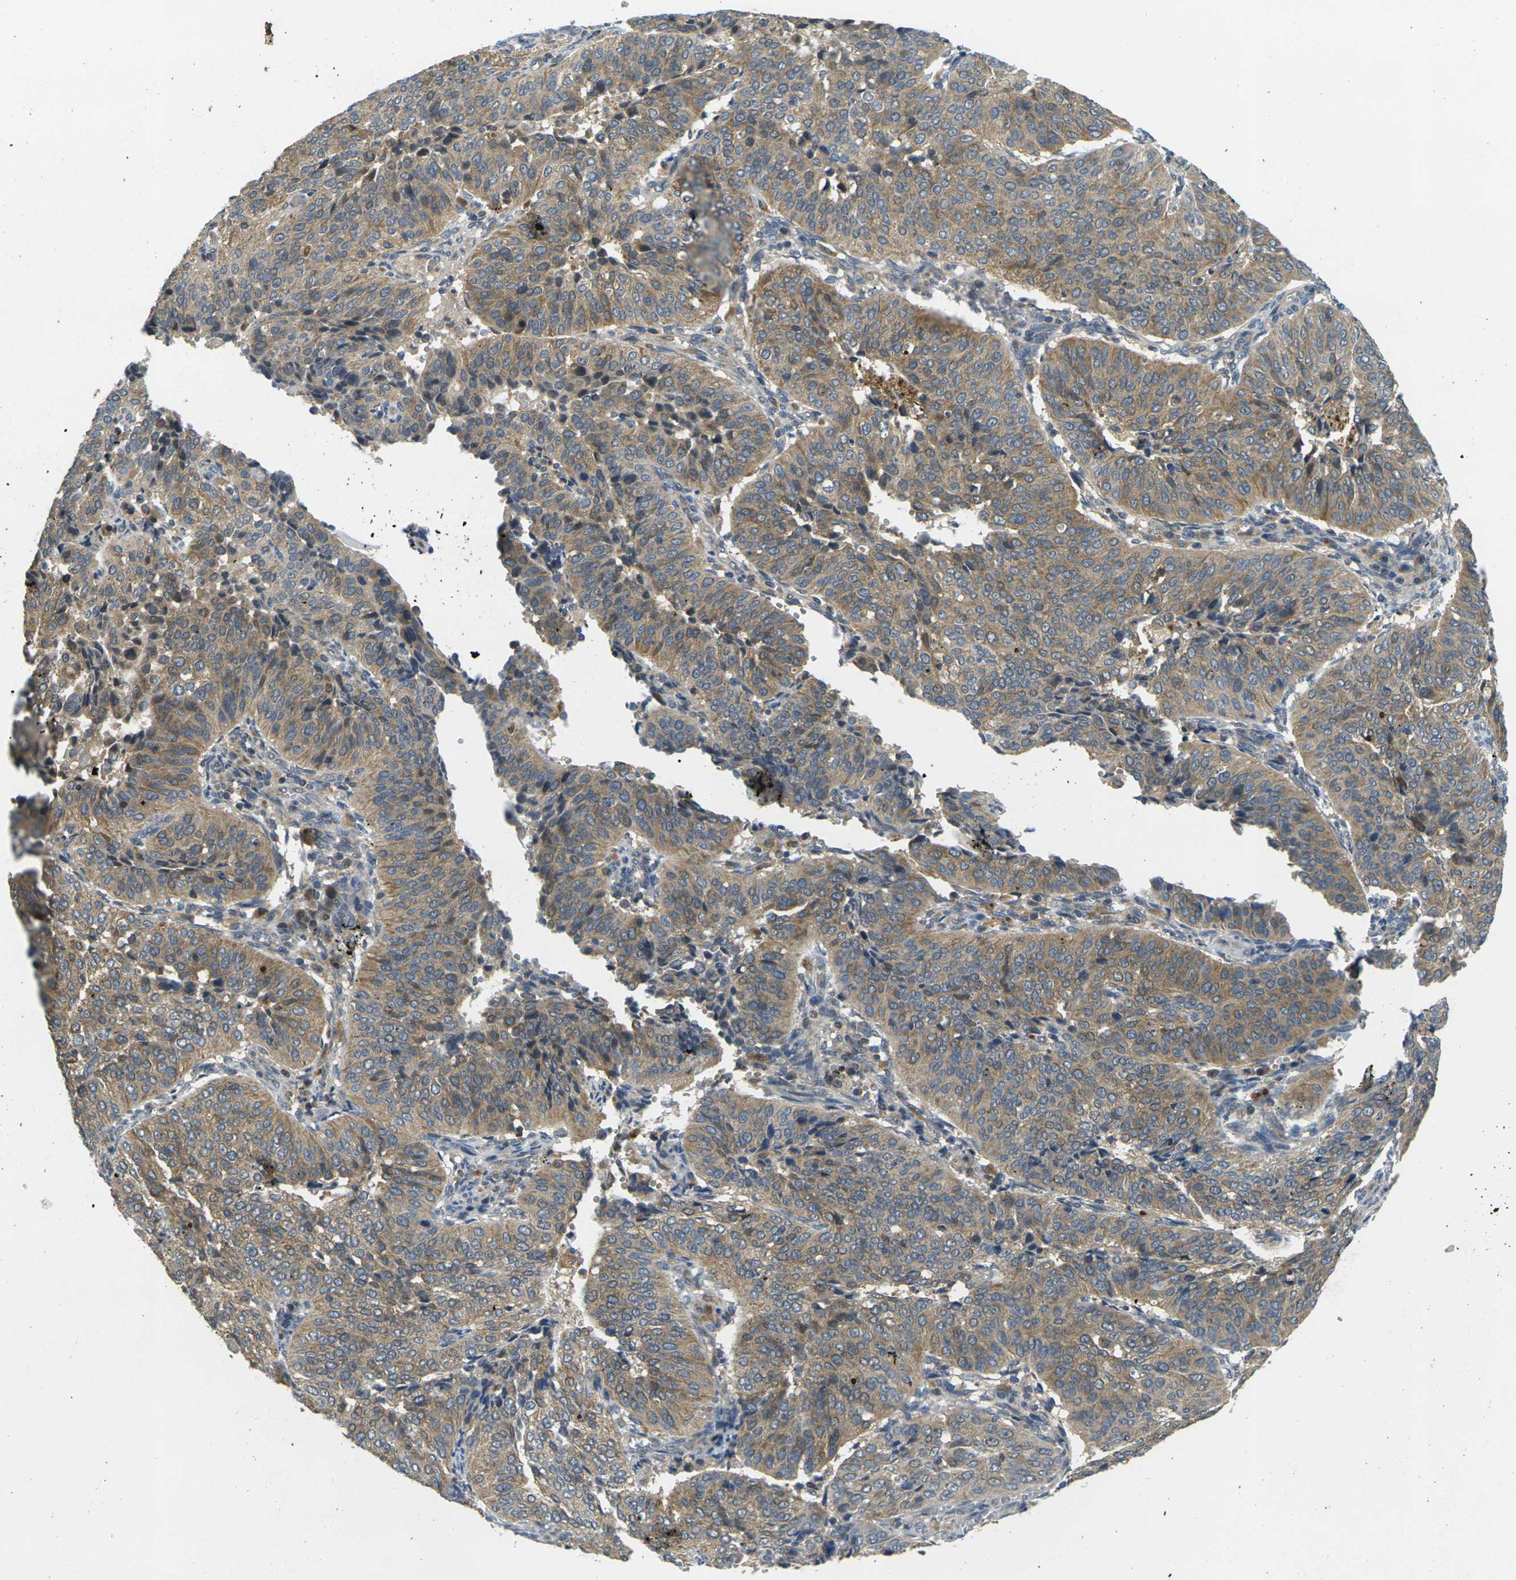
{"staining": {"intensity": "moderate", "quantity": ">75%", "location": "cytoplasmic/membranous"}, "tissue": "cervical cancer", "cell_type": "Tumor cells", "image_type": "cancer", "snomed": [{"axis": "morphology", "description": "Normal tissue, NOS"}, {"axis": "morphology", "description": "Squamous cell carcinoma, NOS"}, {"axis": "topography", "description": "Cervix"}], "caption": "Brown immunohistochemical staining in human cervical squamous cell carcinoma exhibits moderate cytoplasmic/membranous positivity in approximately >75% of tumor cells.", "gene": "MINAR2", "patient": {"sex": "female", "age": 39}}